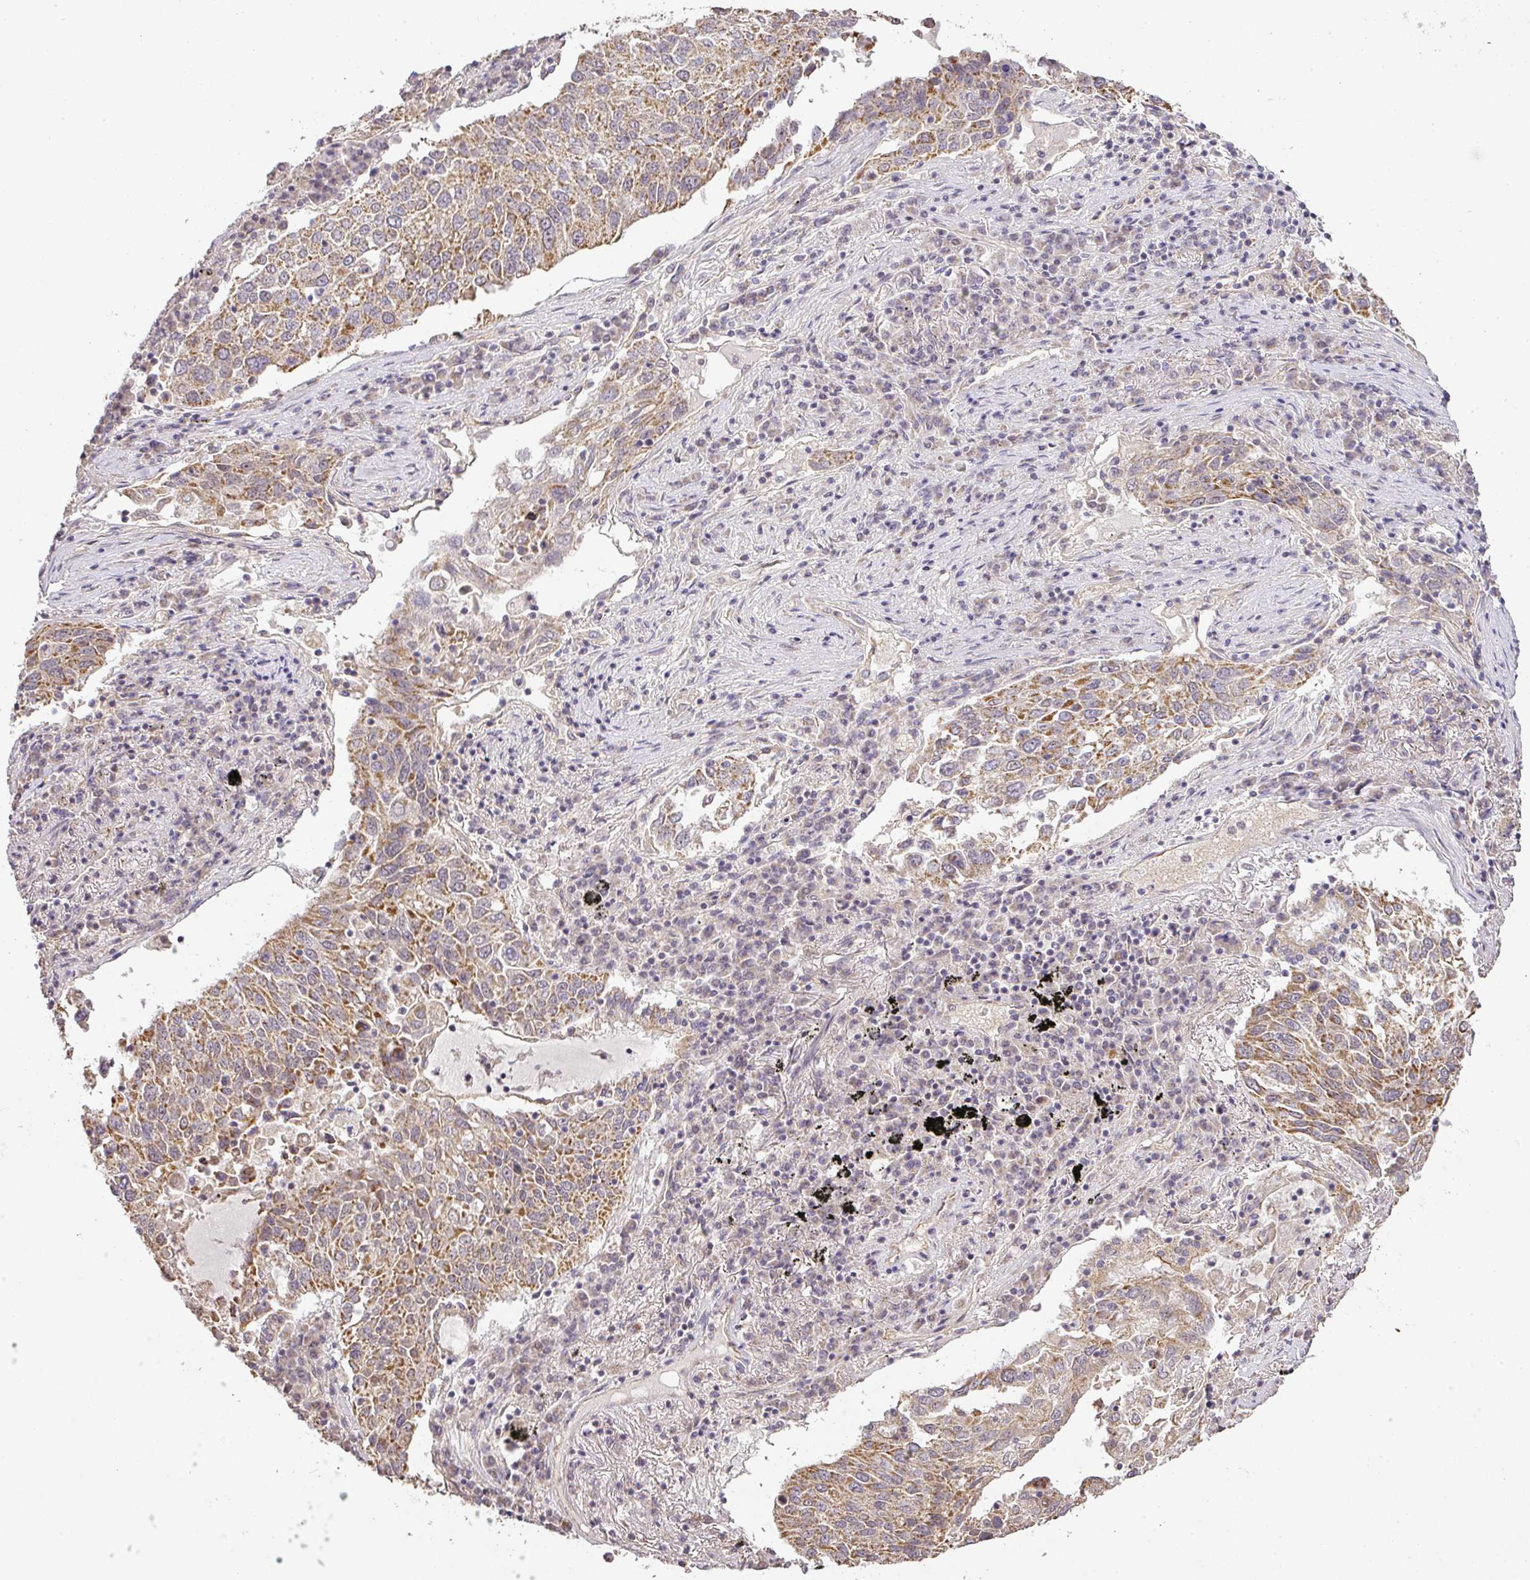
{"staining": {"intensity": "moderate", "quantity": ">75%", "location": "cytoplasmic/membranous"}, "tissue": "lung cancer", "cell_type": "Tumor cells", "image_type": "cancer", "snomed": [{"axis": "morphology", "description": "Squamous cell carcinoma, NOS"}, {"axis": "topography", "description": "Lung"}], "caption": "DAB immunohistochemical staining of human lung cancer (squamous cell carcinoma) shows moderate cytoplasmic/membranous protein staining in approximately >75% of tumor cells.", "gene": "MYOM2", "patient": {"sex": "male", "age": 65}}